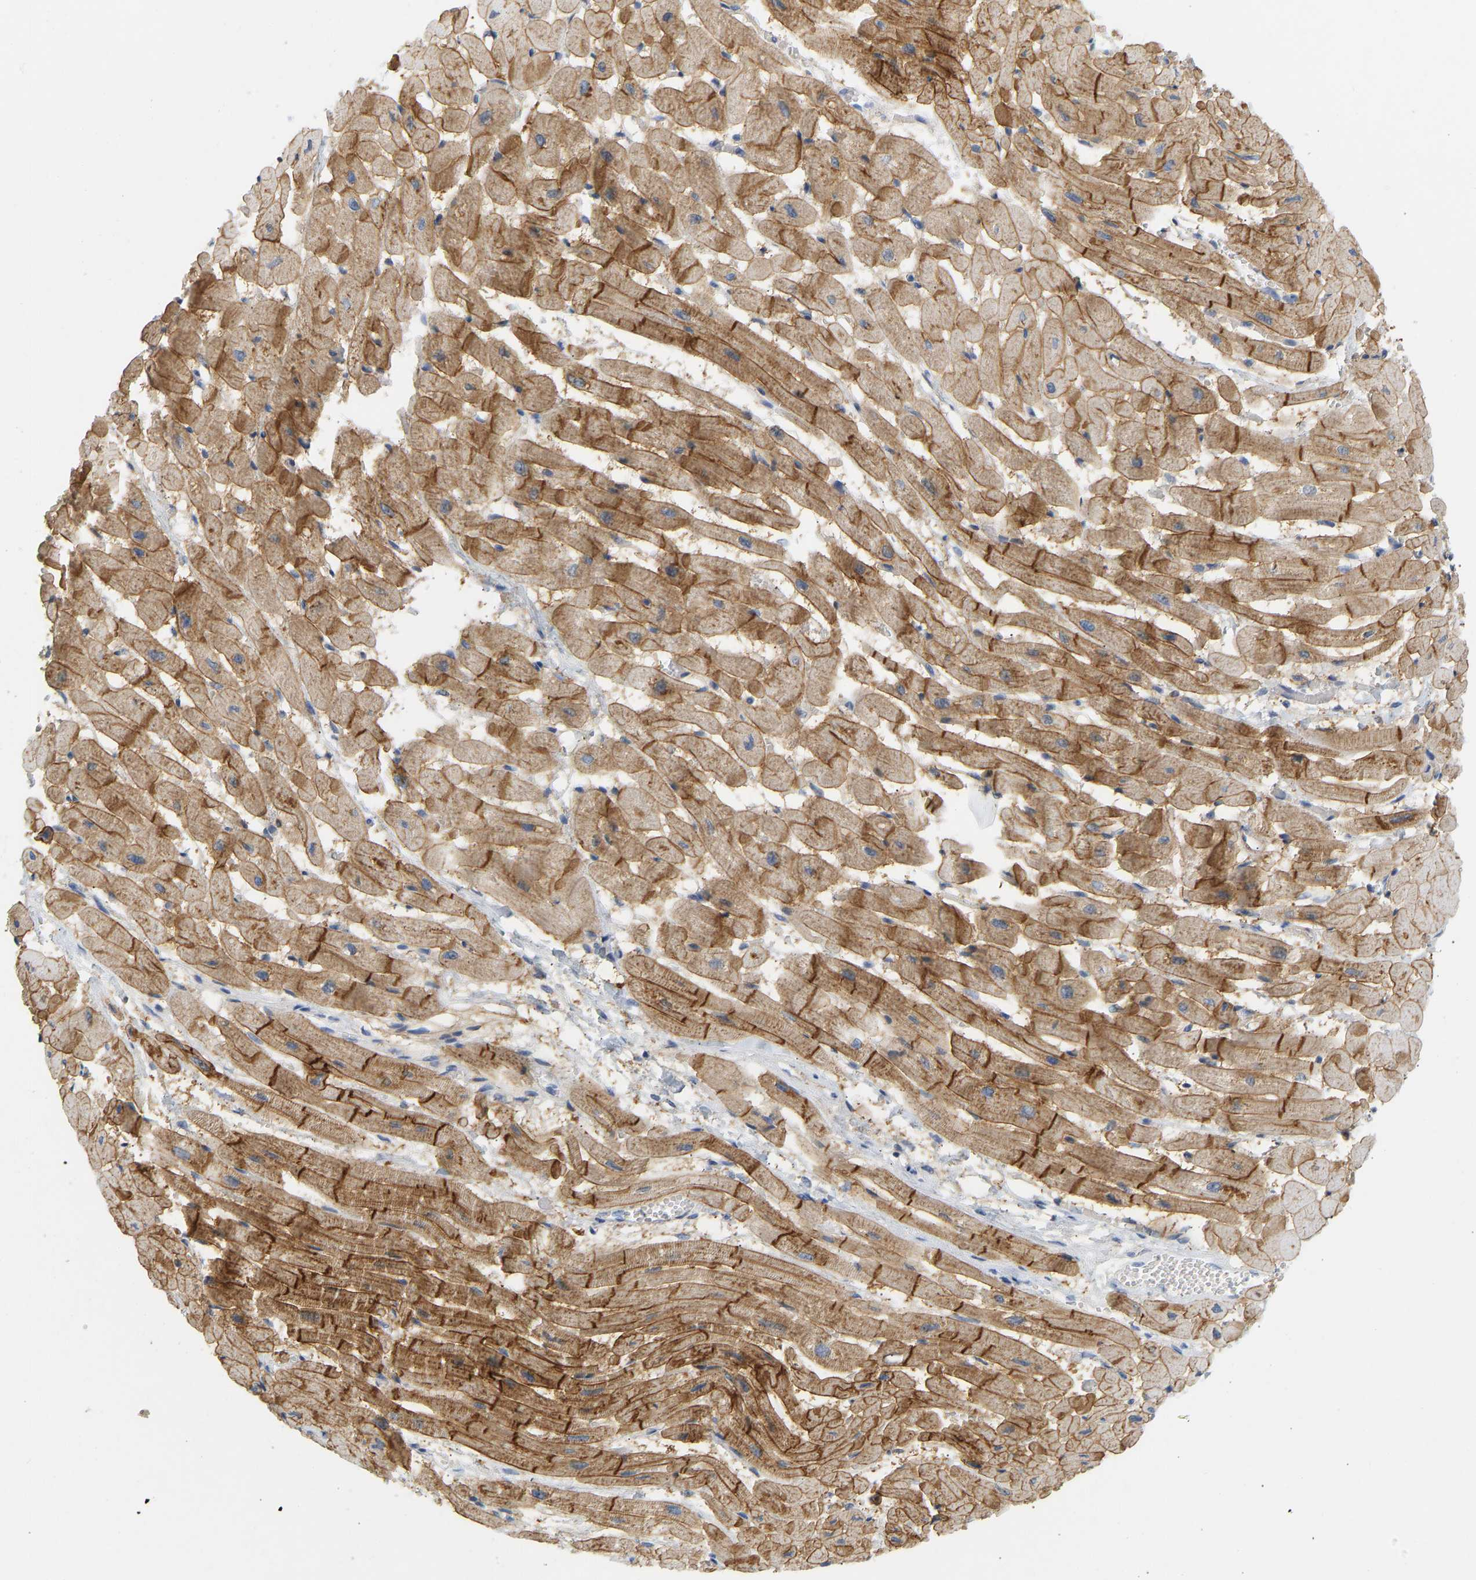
{"staining": {"intensity": "strong", "quantity": ">75%", "location": "cytoplasmic/membranous"}, "tissue": "heart muscle", "cell_type": "Cardiomyocytes", "image_type": "normal", "snomed": [{"axis": "morphology", "description": "Normal tissue, NOS"}, {"axis": "topography", "description": "Heart"}], "caption": "Immunohistochemistry (IHC) (DAB (3,3'-diaminobenzidine)) staining of benign human heart muscle demonstrates strong cytoplasmic/membranous protein expression in about >75% of cardiomyocytes.", "gene": "BVES", "patient": {"sex": "male", "age": 45}}